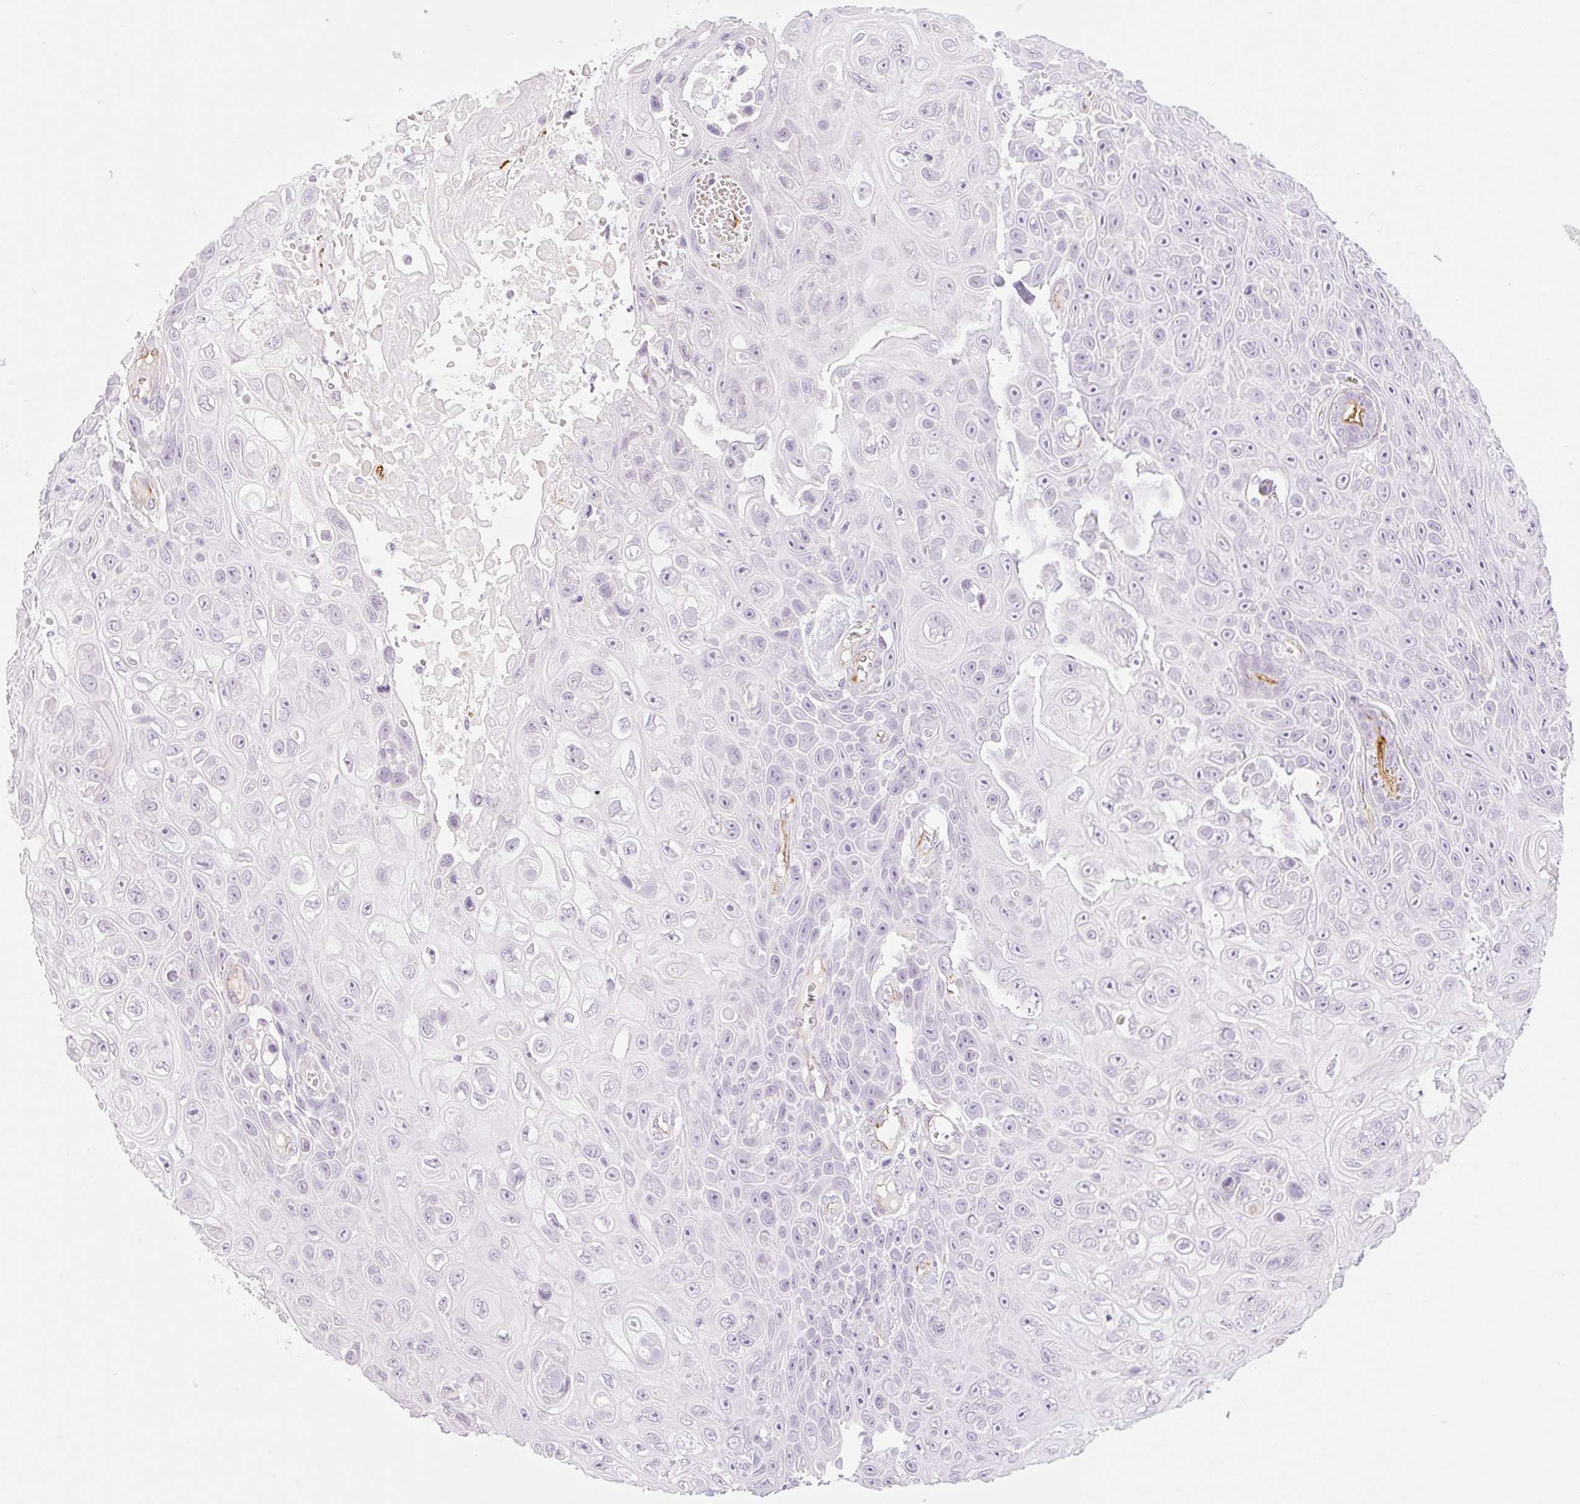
{"staining": {"intensity": "negative", "quantity": "none", "location": "none"}, "tissue": "skin cancer", "cell_type": "Tumor cells", "image_type": "cancer", "snomed": [{"axis": "morphology", "description": "Squamous cell carcinoma, NOS"}, {"axis": "topography", "description": "Skin"}], "caption": "An IHC image of skin squamous cell carcinoma is shown. There is no staining in tumor cells of skin squamous cell carcinoma. (IHC, brightfield microscopy, high magnification).", "gene": "TAF1L", "patient": {"sex": "male", "age": 82}}